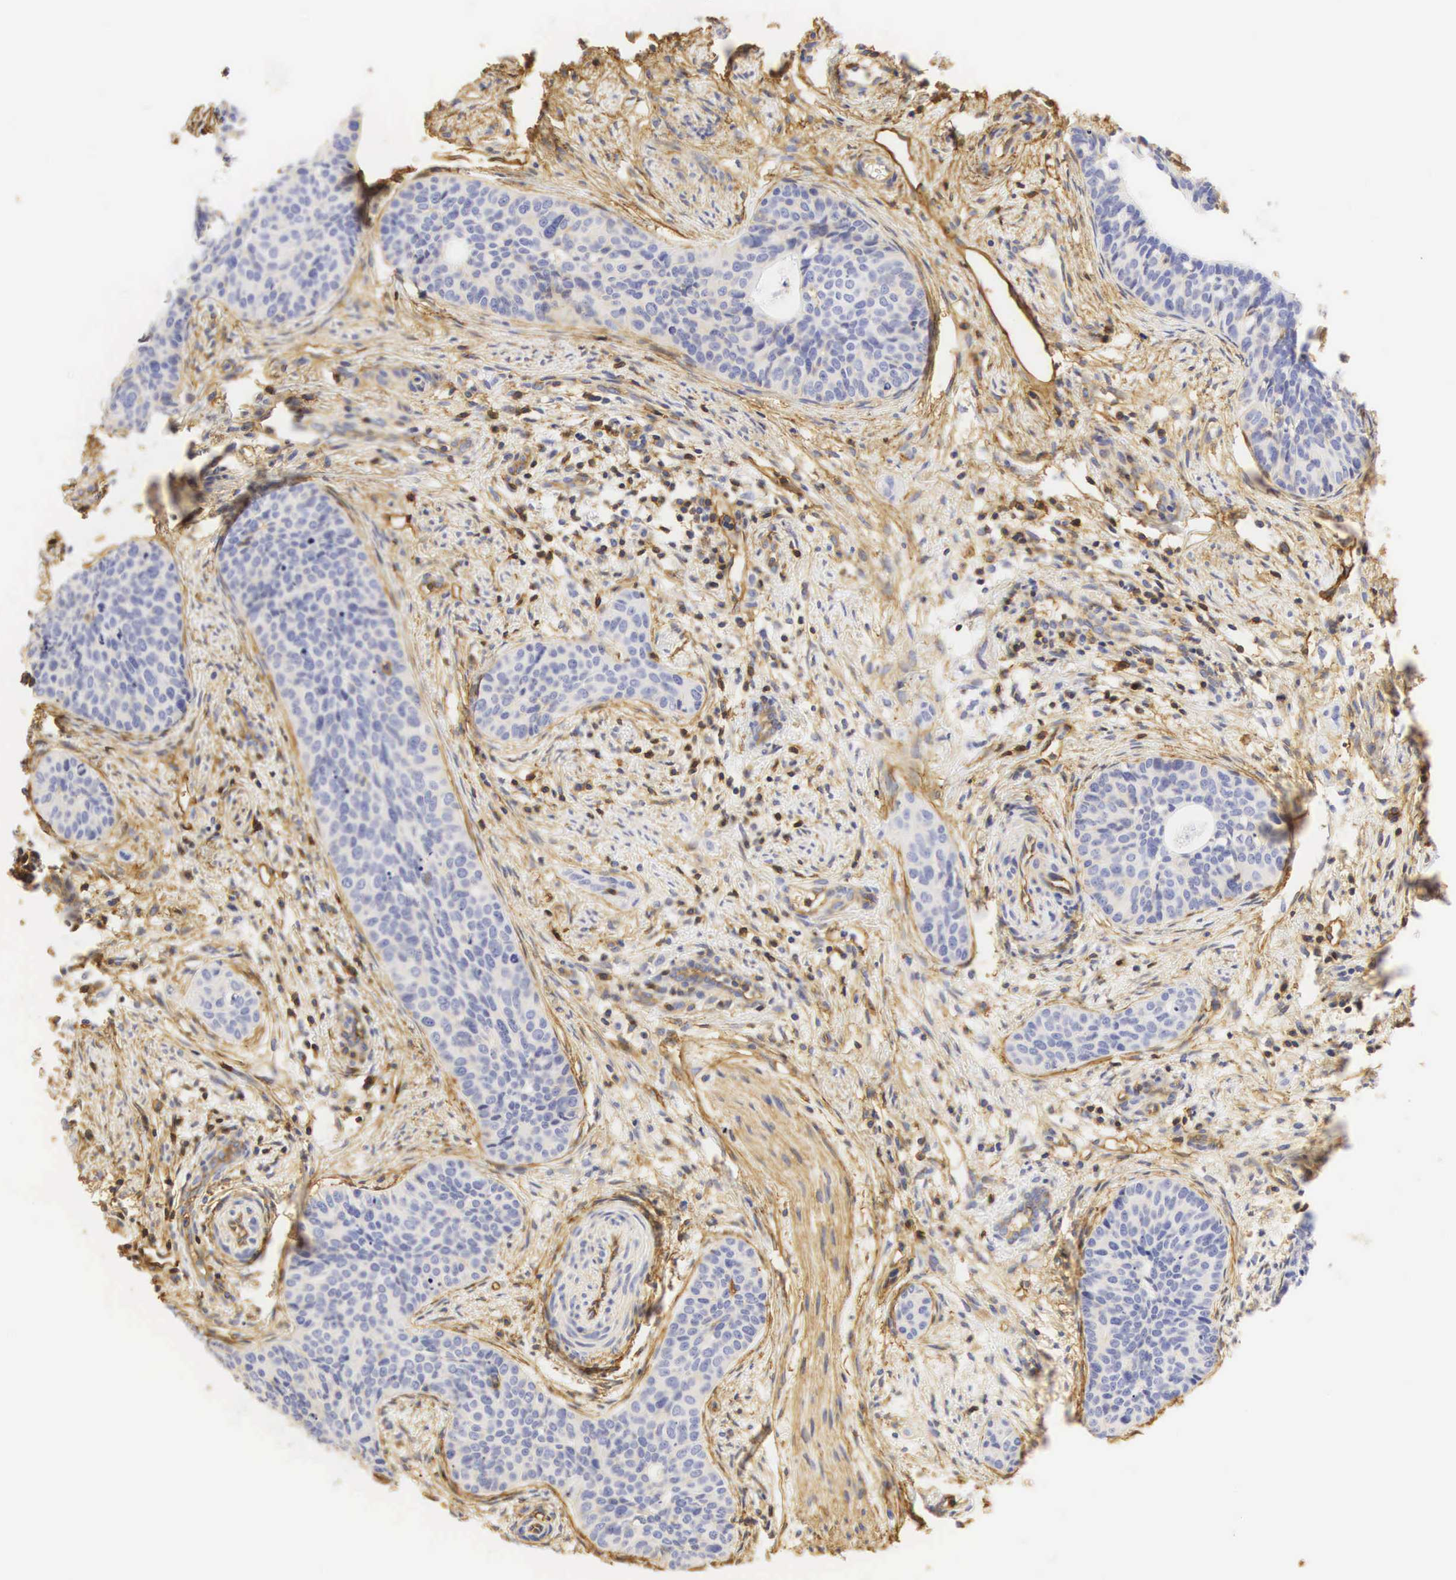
{"staining": {"intensity": "negative", "quantity": "none", "location": "none"}, "tissue": "cervical cancer", "cell_type": "Tumor cells", "image_type": "cancer", "snomed": [{"axis": "morphology", "description": "Squamous cell carcinoma, NOS"}, {"axis": "topography", "description": "Cervix"}], "caption": "Protein analysis of cervical squamous cell carcinoma shows no significant positivity in tumor cells.", "gene": "CD99", "patient": {"sex": "female", "age": 34}}